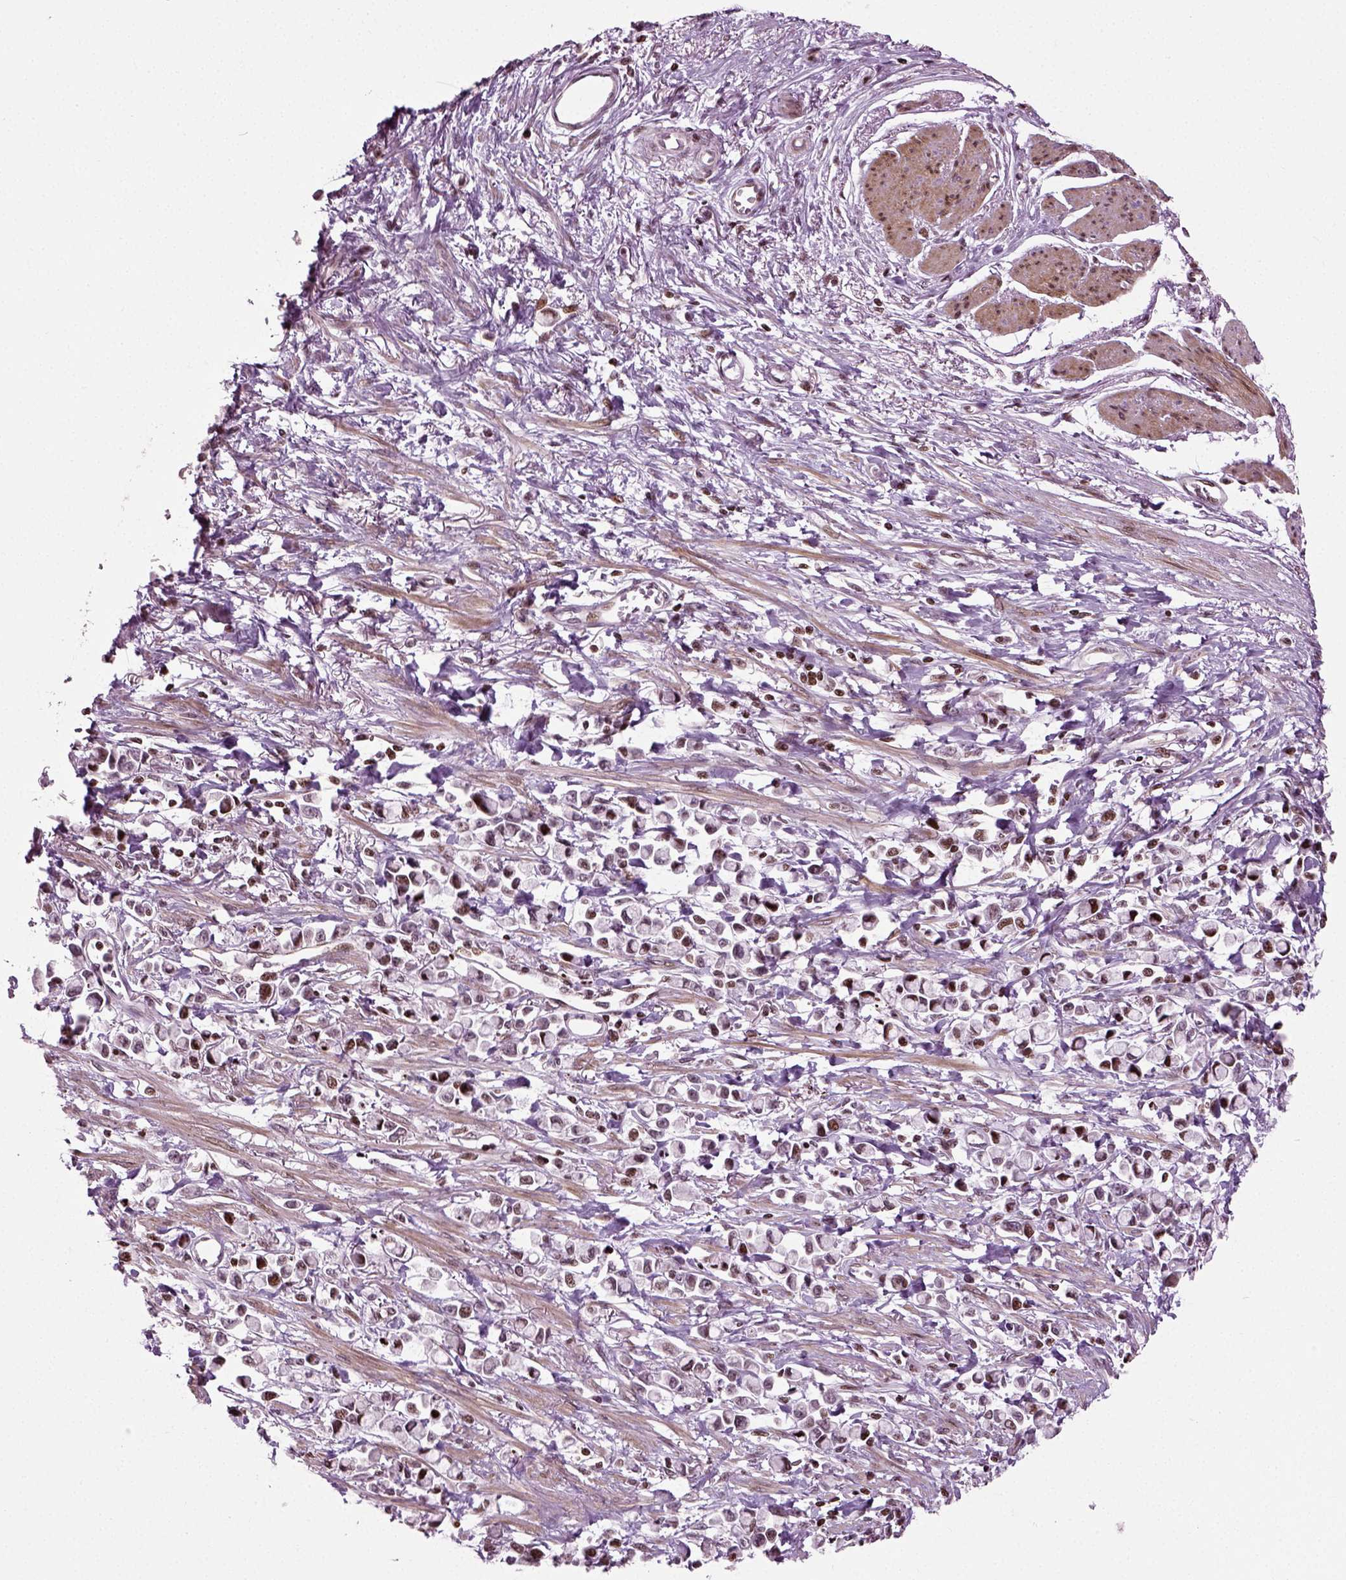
{"staining": {"intensity": "moderate", "quantity": "25%-75%", "location": "cytoplasmic/membranous"}, "tissue": "stomach cancer", "cell_type": "Tumor cells", "image_type": "cancer", "snomed": [{"axis": "morphology", "description": "Adenocarcinoma, NOS"}, {"axis": "topography", "description": "Stomach"}], "caption": "Human stomach cancer (adenocarcinoma) stained with a protein marker reveals moderate staining in tumor cells.", "gene": "HEYL", "patient": {"sex": "female", "age": 81}}